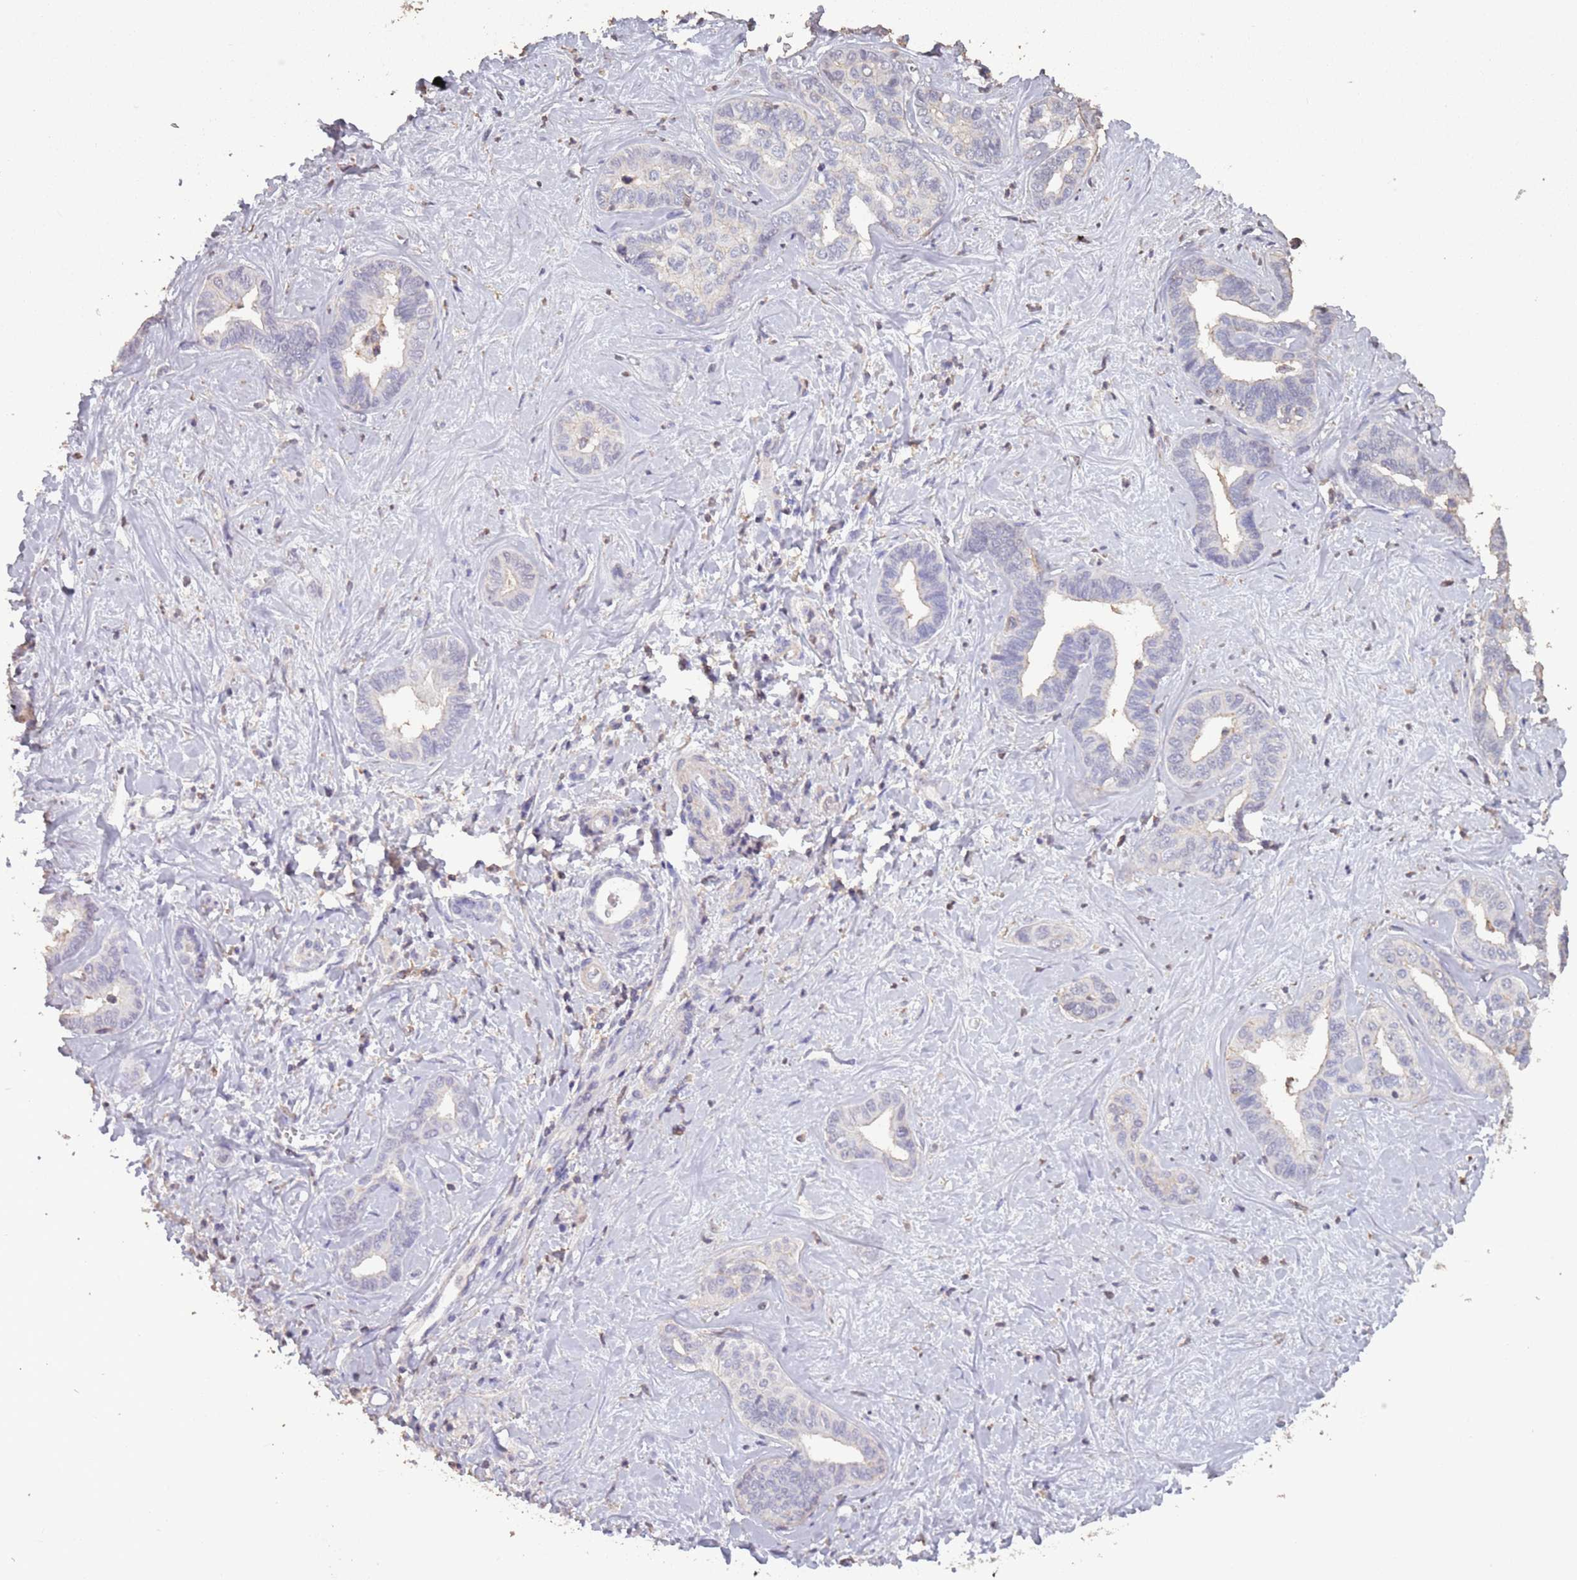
{"staining": {"intensity": "negative", "quantity": "none", "location": "none"}, "tissue": "liver cancer", "cell_type": "Tumor cells", "image_type": "cancer", "snomed": [{"axis": "morphology", "description": "Cholangiocarcinoma"}, {"axis": "topography", "description": "Liver"}], "caption": "This is an immunohistochemistry micrograph of liver cholangiocarcinoma. There is no staining in tumor cells.", "gene": "SUN5", "patient": {"sex": "female", "age": 77}}